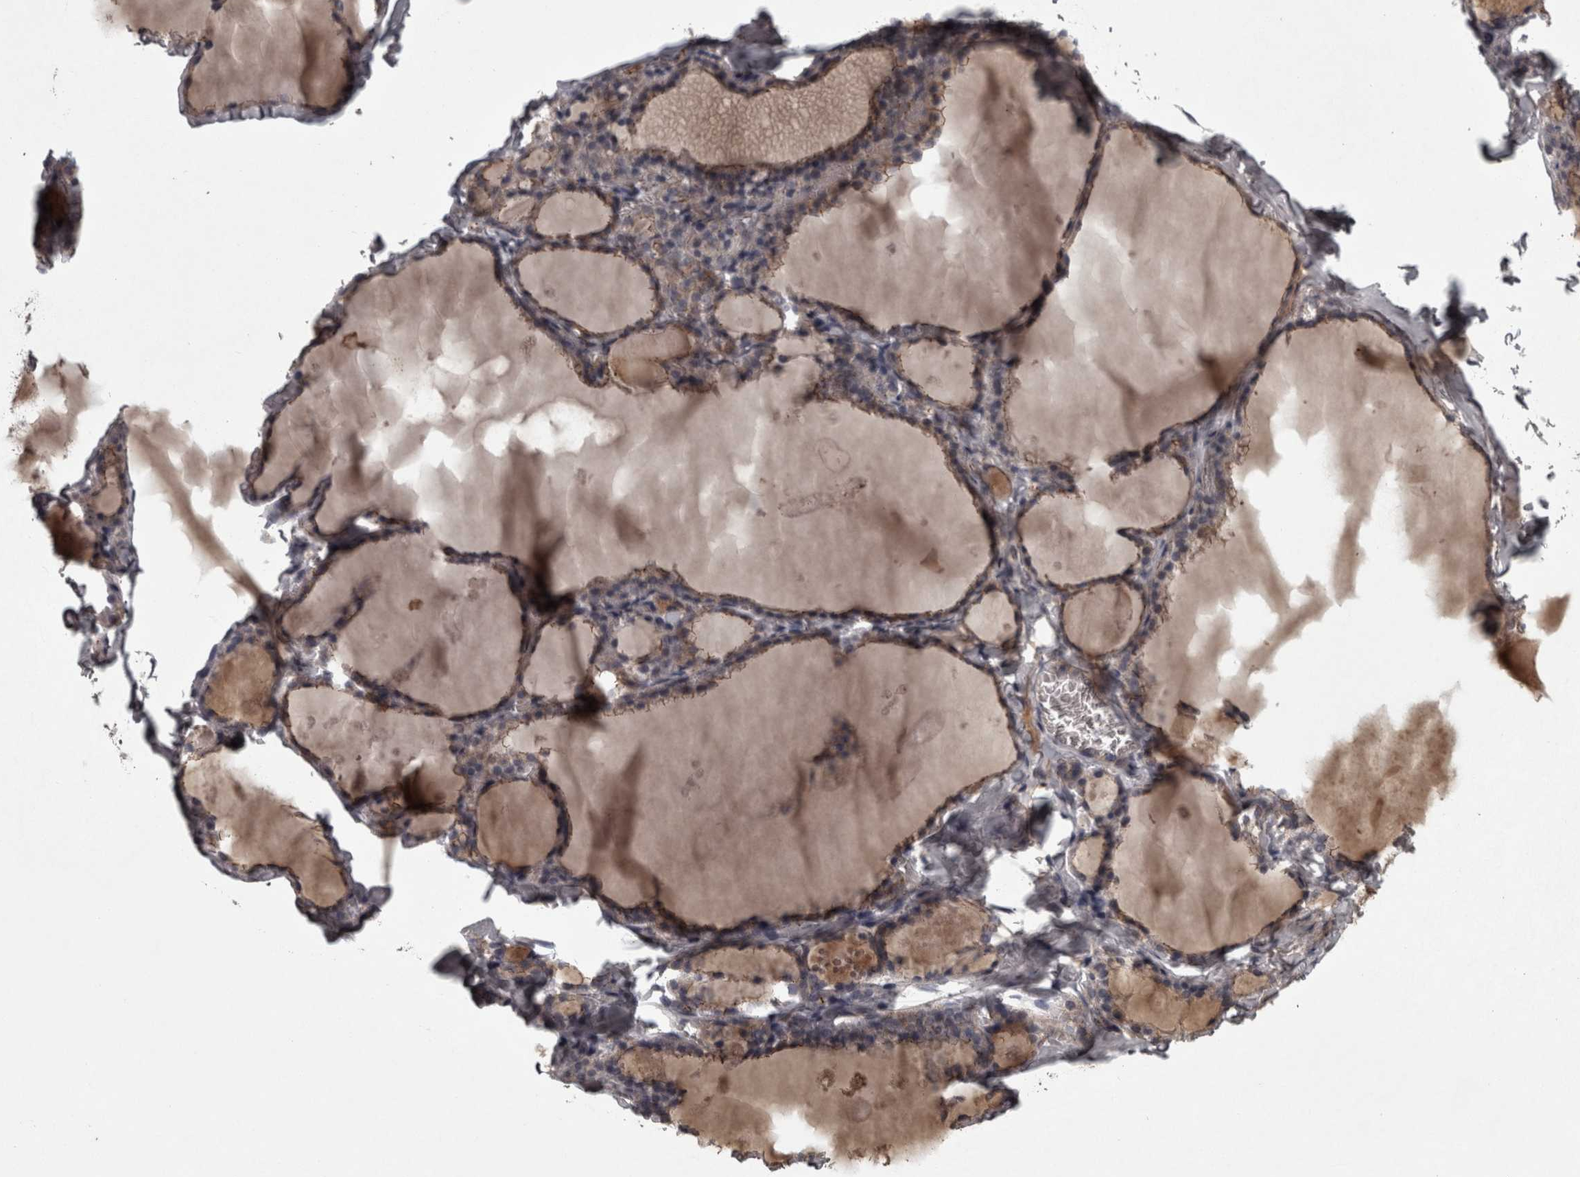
{"staining": {"intensity": "moderate", "quantity": ">75%", "location": "cytoplasmic/membranous"}, "tissue": "thyroid gland", "cell_type": "Glandular cells", "image_type": "normal", "snomed": [{"axis": "morphology", "description": "Normal tissue, NOS"}, {"axis": "topography", "description": "Thyroid gland"}], "caption": "Brown immunohistochemical staining in unremarkable human thyroid gland demonstrates moderate cytoplasmic/membranous expression in approximately >75% of glandular cells.", "gene": "PCDH17", "patient": {"sex": "male", "age": 56}}